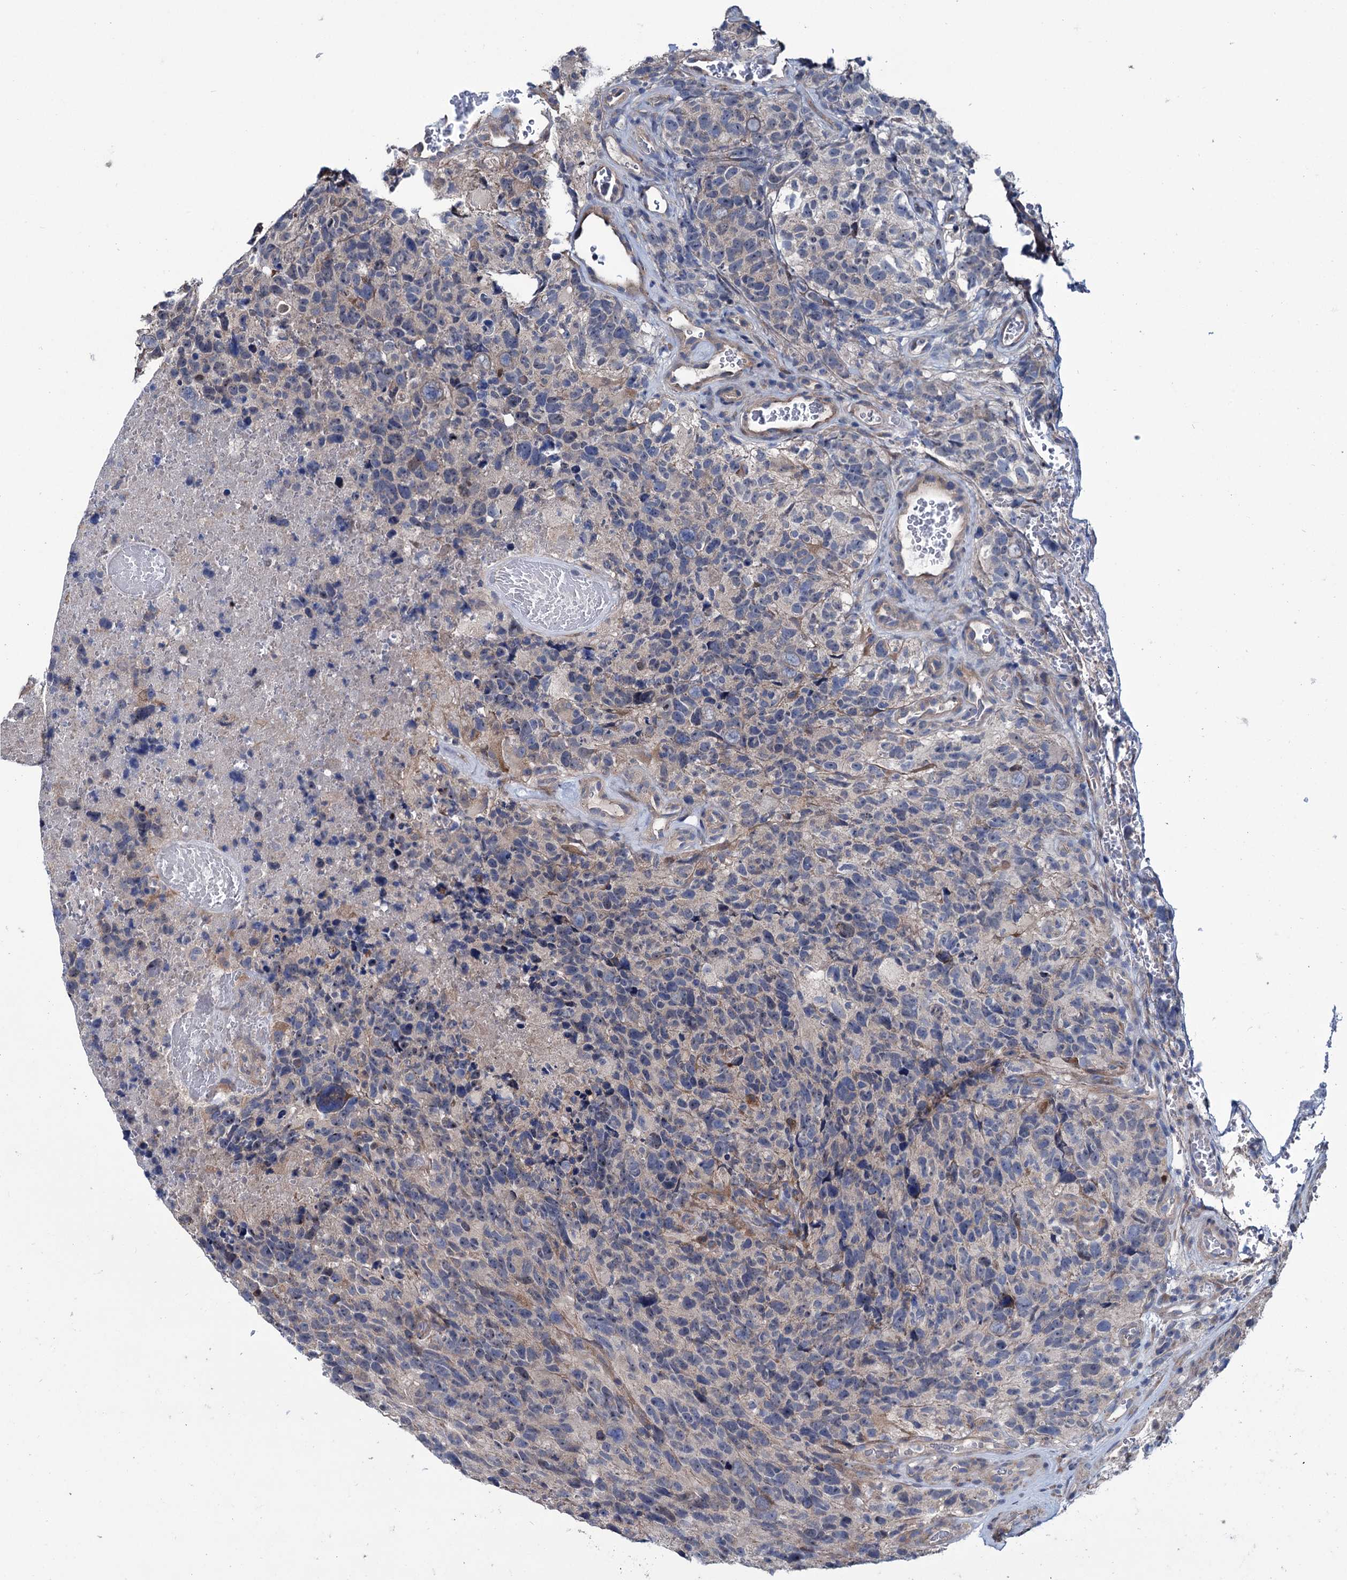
{"staining": {"intensity": "negative", "quantity": "none", "location": "none"}, "tissue": "glioma", "cell_type": "Tumor cells", "image_type": "cancer", "snomed": [{"axis": "morphology", "description": "Glioma, malignant, High grade"}, {"axis": "topography", "description": "Brain"}], "caption": "Glioma was stained to show a protein in brown. There is no significant positivity in tumor cells.", "gene": "EYA4", "patient": {"sex": "male", "age": 69}}